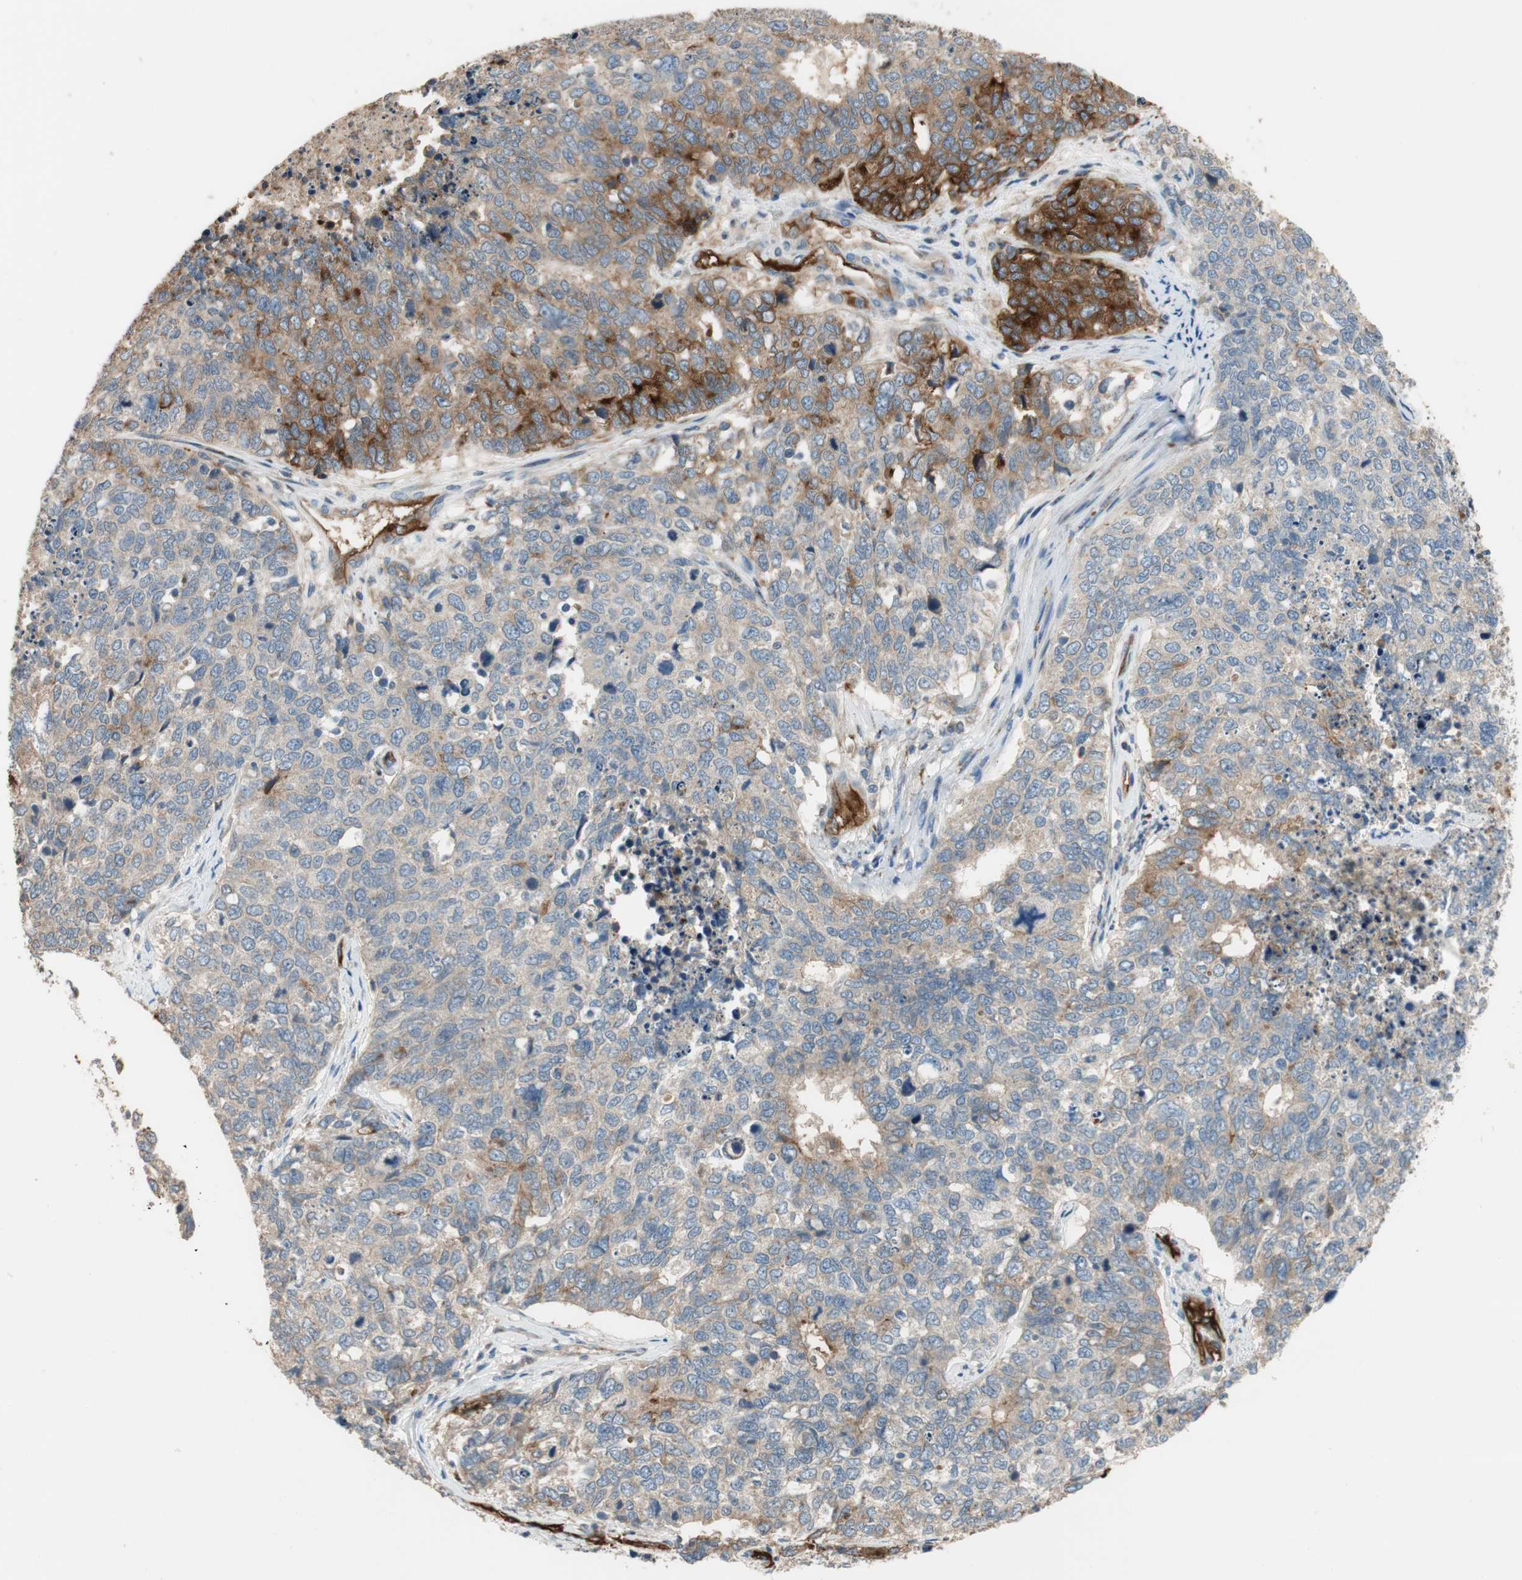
{"staining": {"intensity": "moderate", "quantity": "25%-75%", "location": "cytoplasmic/membranous"}, "tissue": "cervical cancer", "cell_type": "Tumor cells", "image_type": "cancer", "snomed": [{"axis": "morphology", "description": "Squamous cell carcinoma, NOS"}, {"axis": "topography", "description": "Cervix"}], "caption": "Cervical cancer stained with a brown dye demonstrates moderate cytoplasmic/membranous positive positivity in approximately 25%-75% of tumor cells.", "gene": "ALPL", "patient": {"sex": "female", "age": 63}}